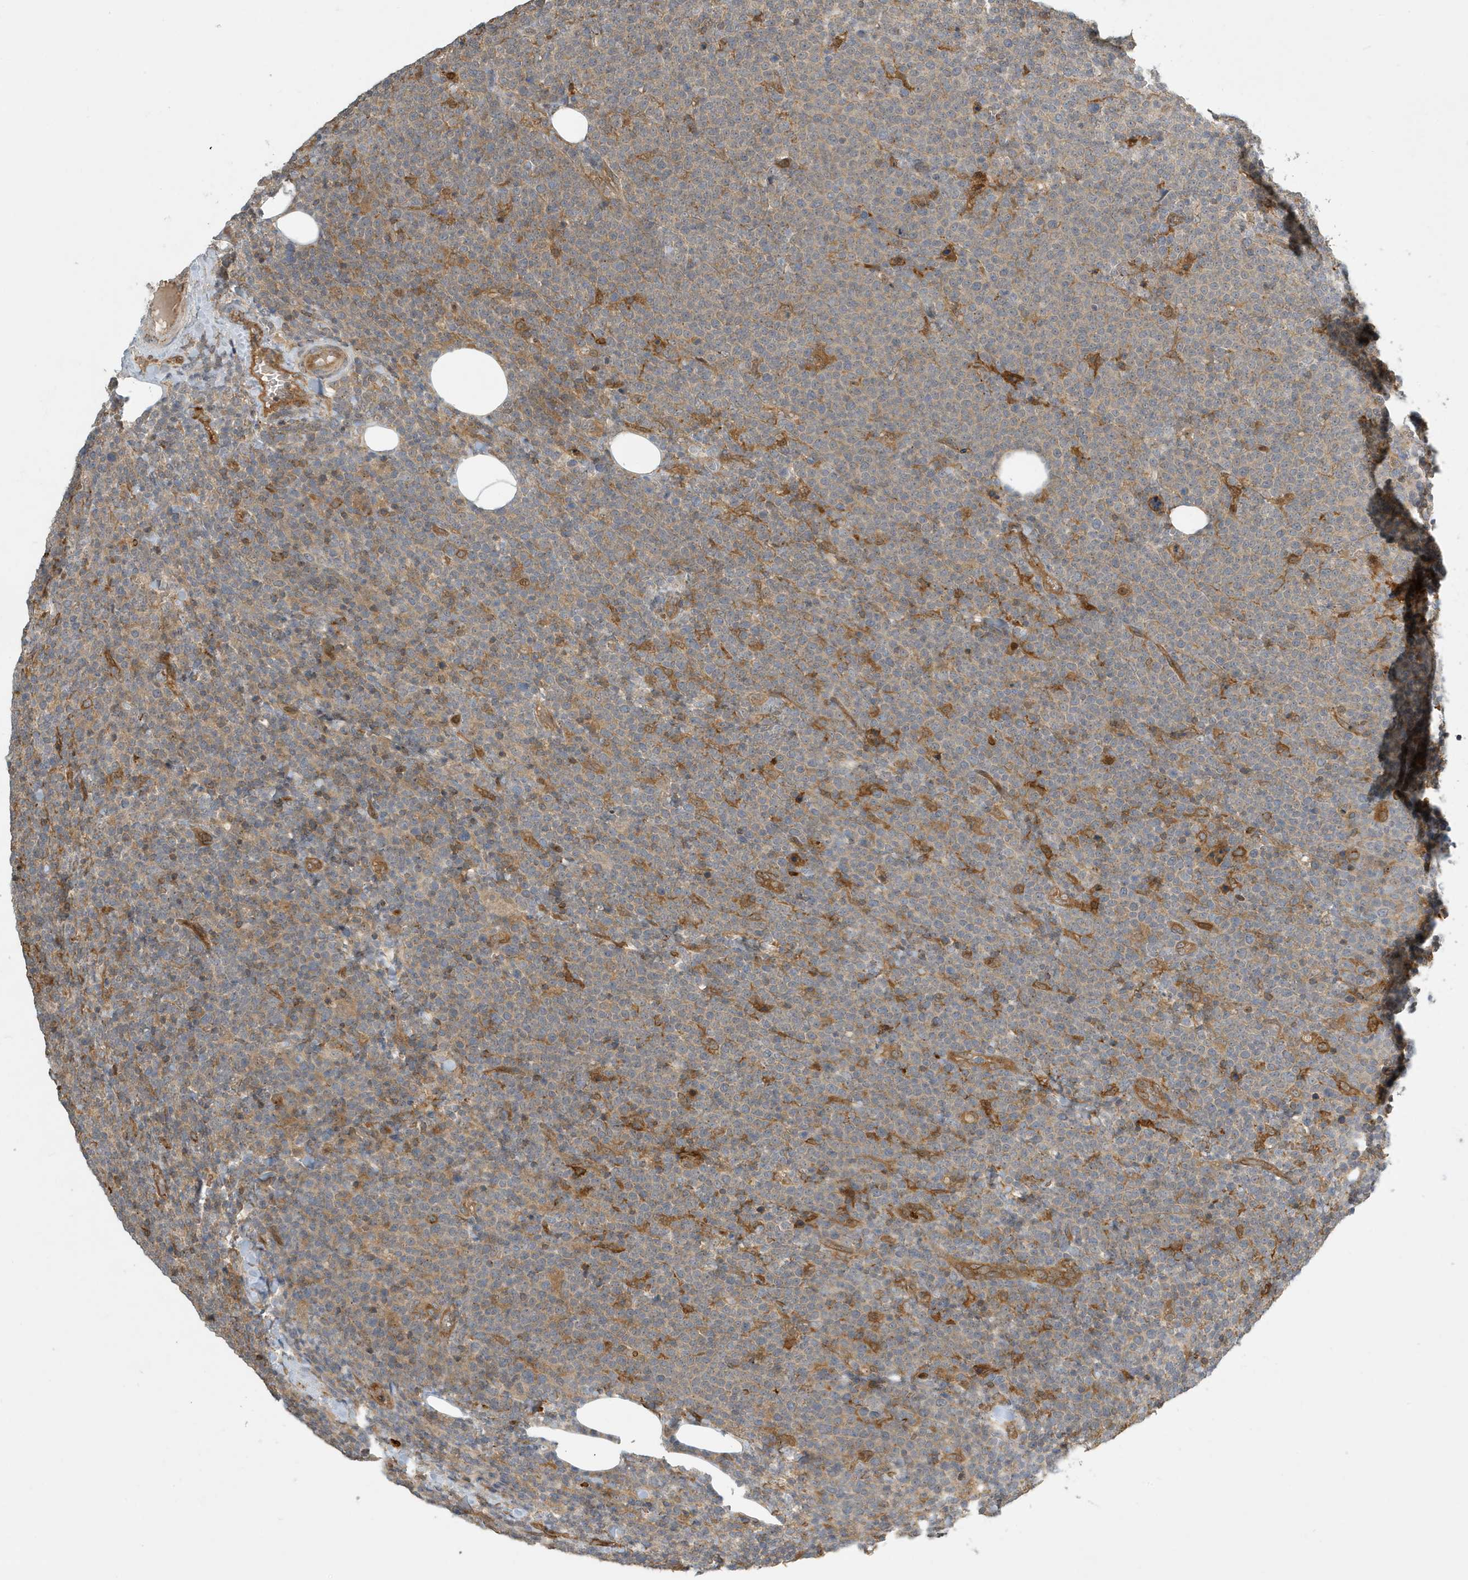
{"staining": {"intensity": "weak", "quantity": "<25%", "location": "cytoplasmic/membranous"}, "tissue": "lymphoma", "cell_type": "Tumor cells", "image_type": "cancer", "snomed": [{"axis": "morphology", "description": "Malignant lymphoma, non-Hodgkin's type, High grade"}, {"axis": "topography", "description": "Lymph node"}], "caption": "This is a histopathology image of immunohistochemistry (IHC) staining of lymphoma, which shows no expression in tumor cells.", "gene": "FYCO1", "patient": {"sex": "male", "age": 61}}